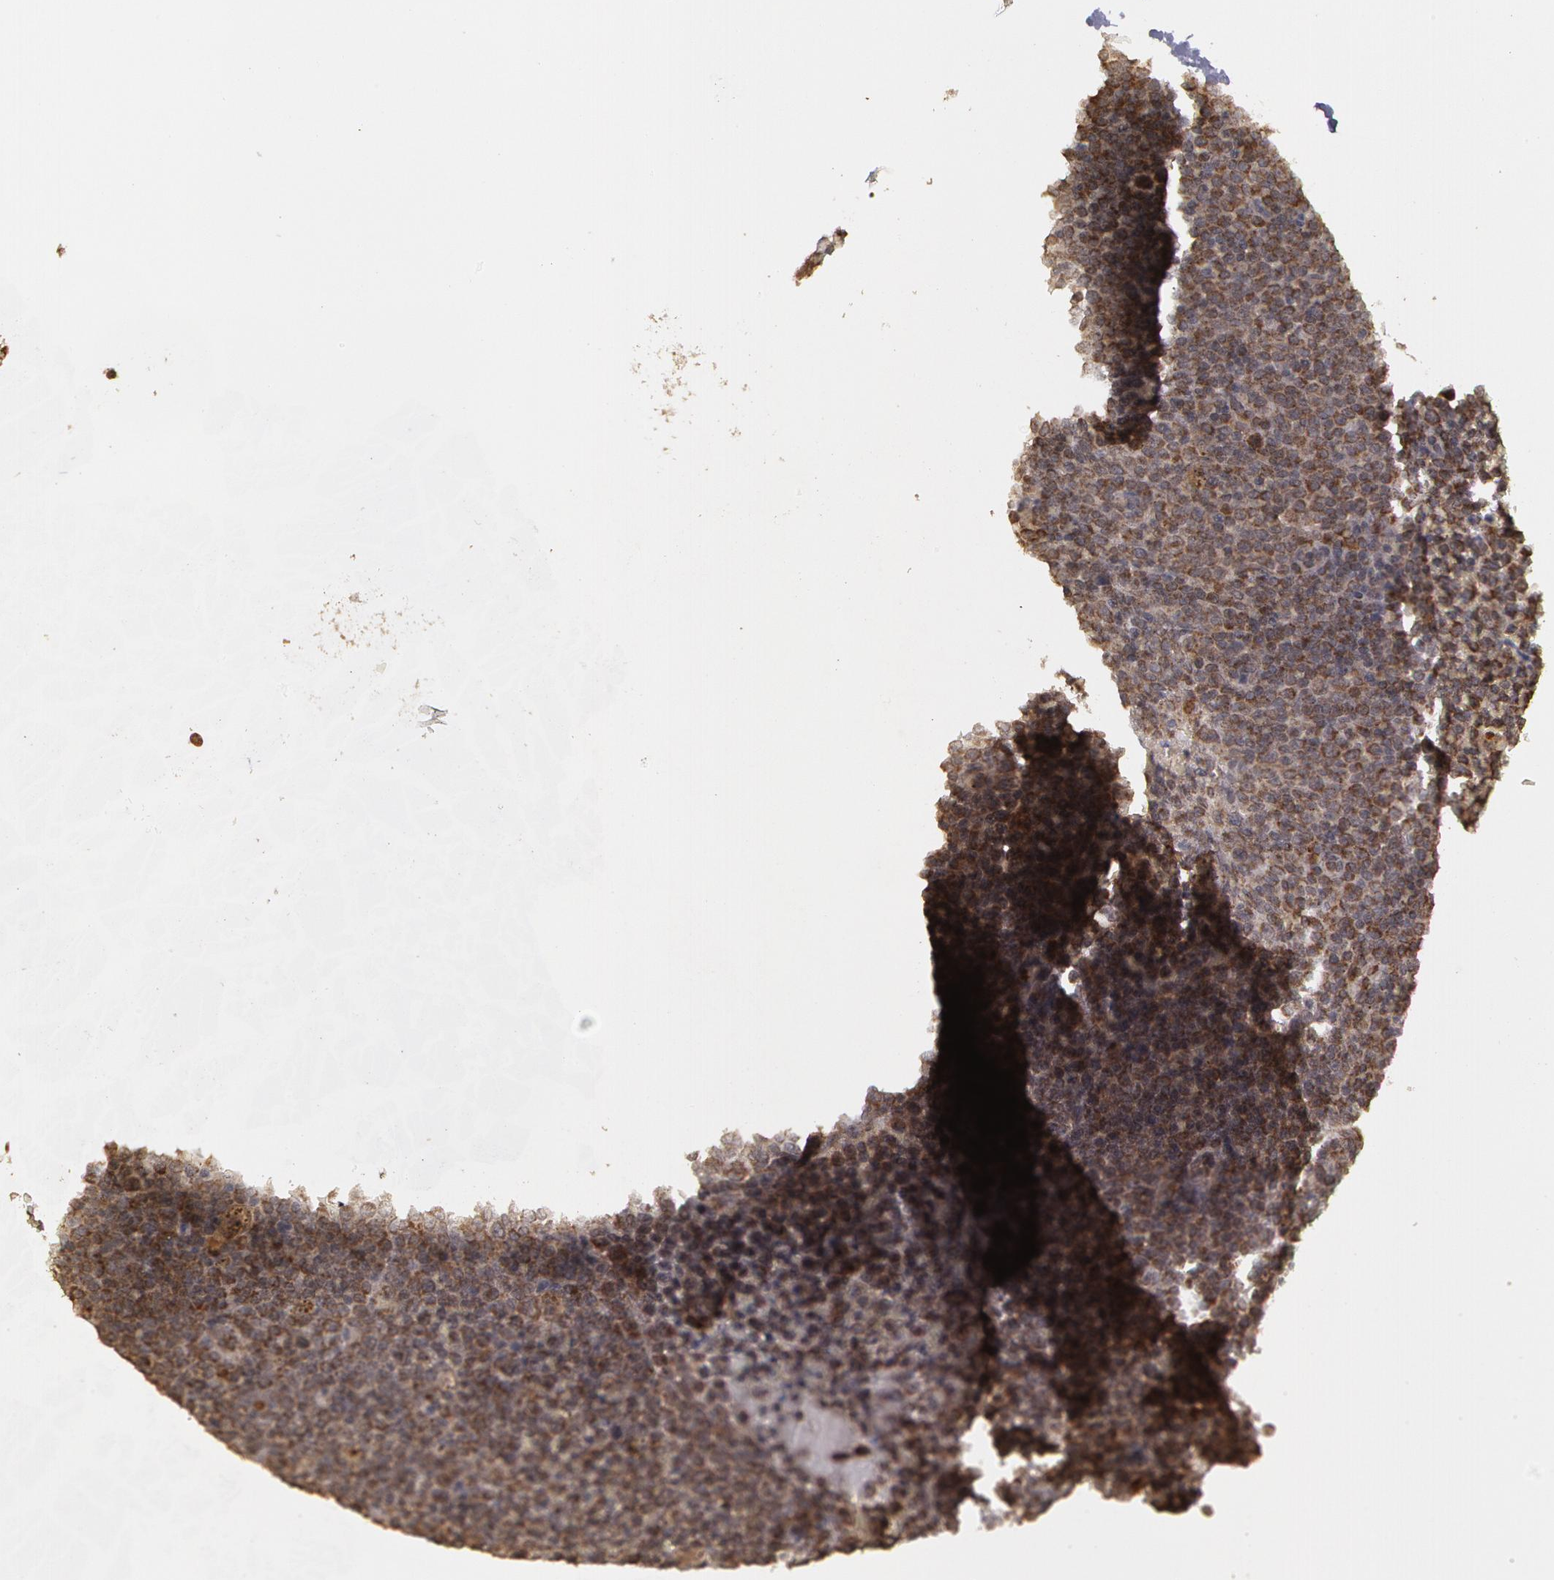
{"staining": {"intensity": "strong", "quantity": ">75%", "location": "cytoplasmic/membranous"}, "tissue": "lymphoma", "cell_type": "Tumor cells", "image_type": "cancer", "snomed": [{"axis": "morphology", "description": "Malignant lymphoma, non-Hodgkin's type, Low grade"}, {"axis": "topography", "description": "Lymph node"}], "caption": "Lymphoma stained for a protein (brown) demonstrates strong cytoplasmic/membranous positive expression in approximately >75% of tumor cells.", "gene": "GLIS1", "patient": {"sex": "male", "age": 50}}